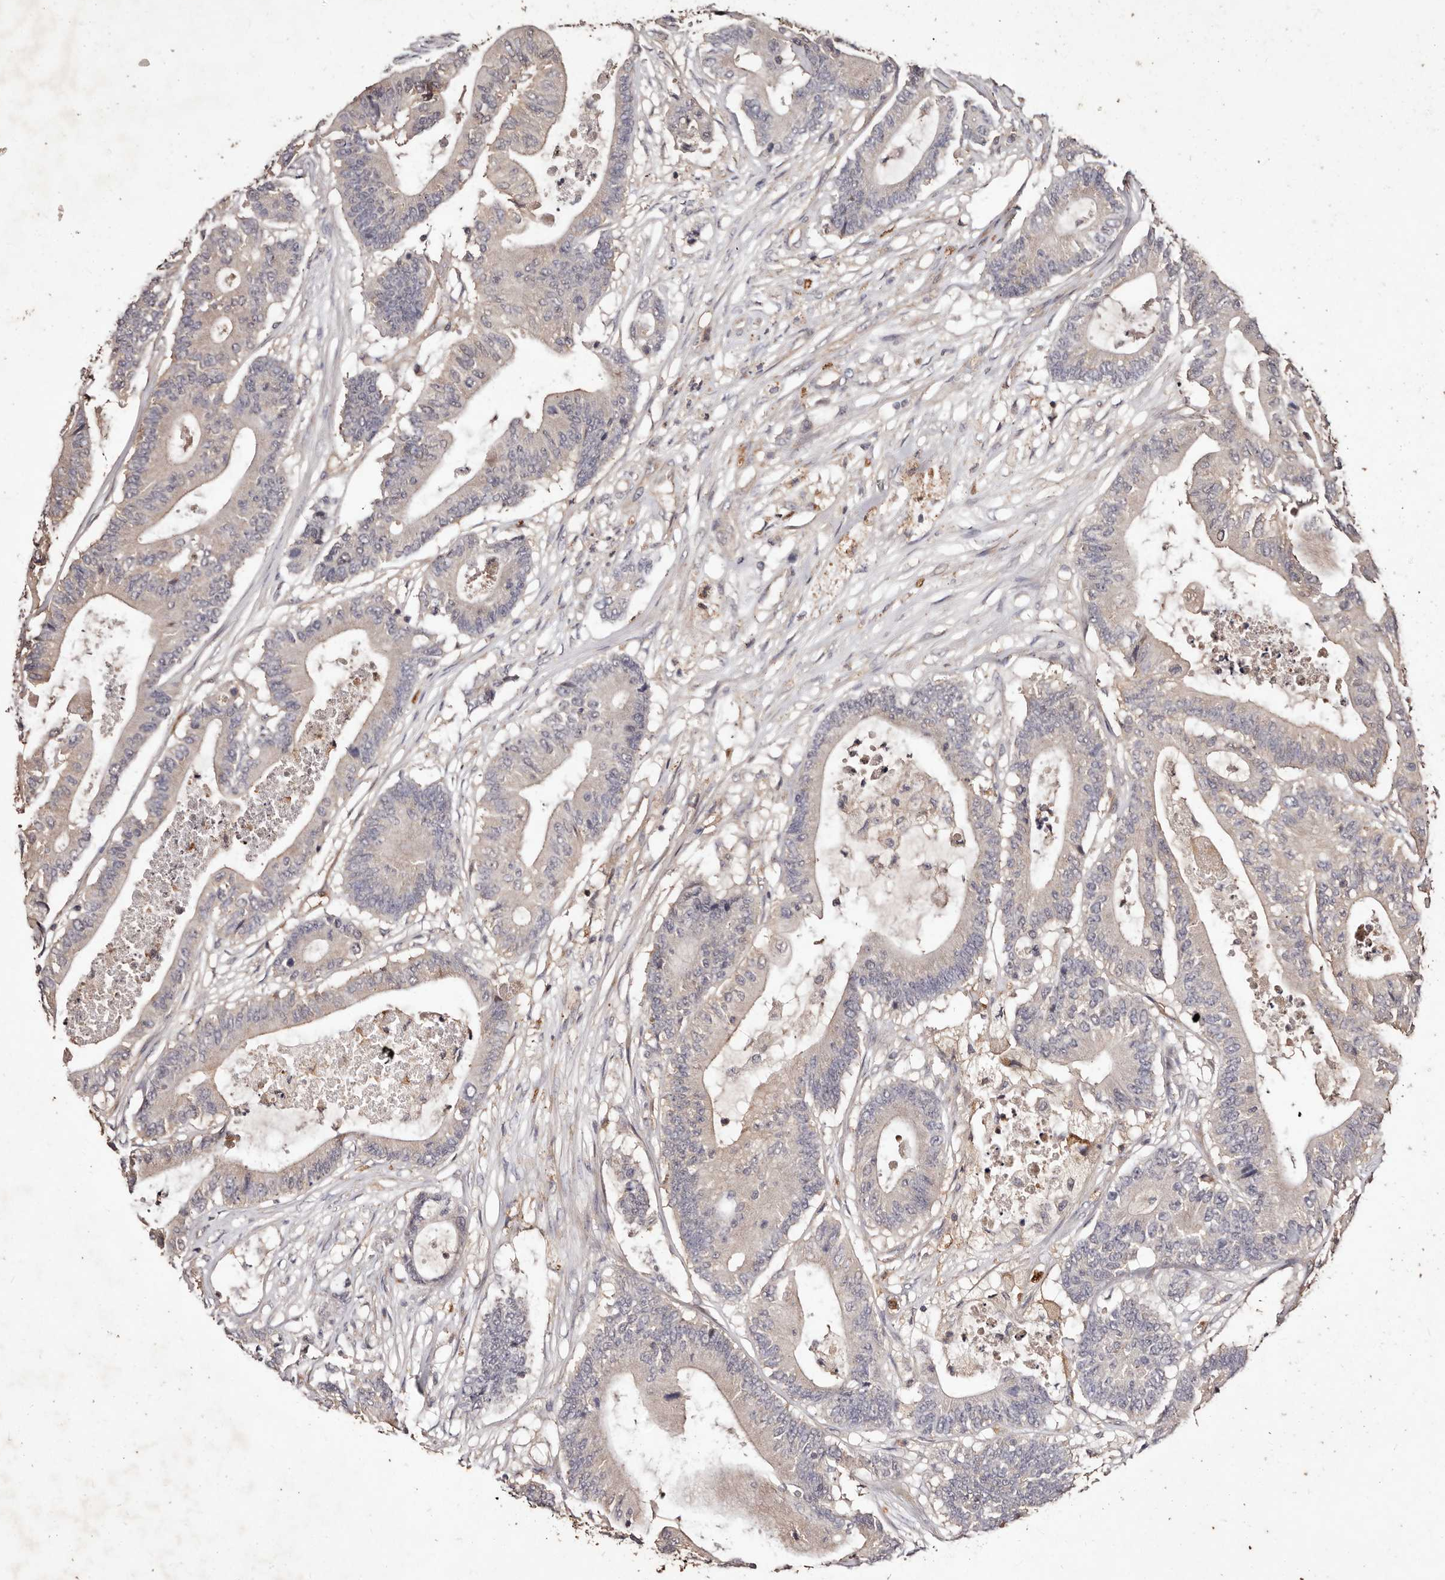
{"staining": {"intensity": "negative", "quantity": "none", "location": "none"}, "tissue": "colorectal cancer", "cell_type": "Tumor cells", "image_type": "cancer", "snomed": [{"axis": "morphology", "description": "Adenocarcinoma, NOS"}, {"axis": "topography", "description": "Colon"}], "caption": "Tumor cells show no significant protein positivity in colorectal cancer.", "gene": "CCL14", "patient": {"sex": "female", "age": 84}}